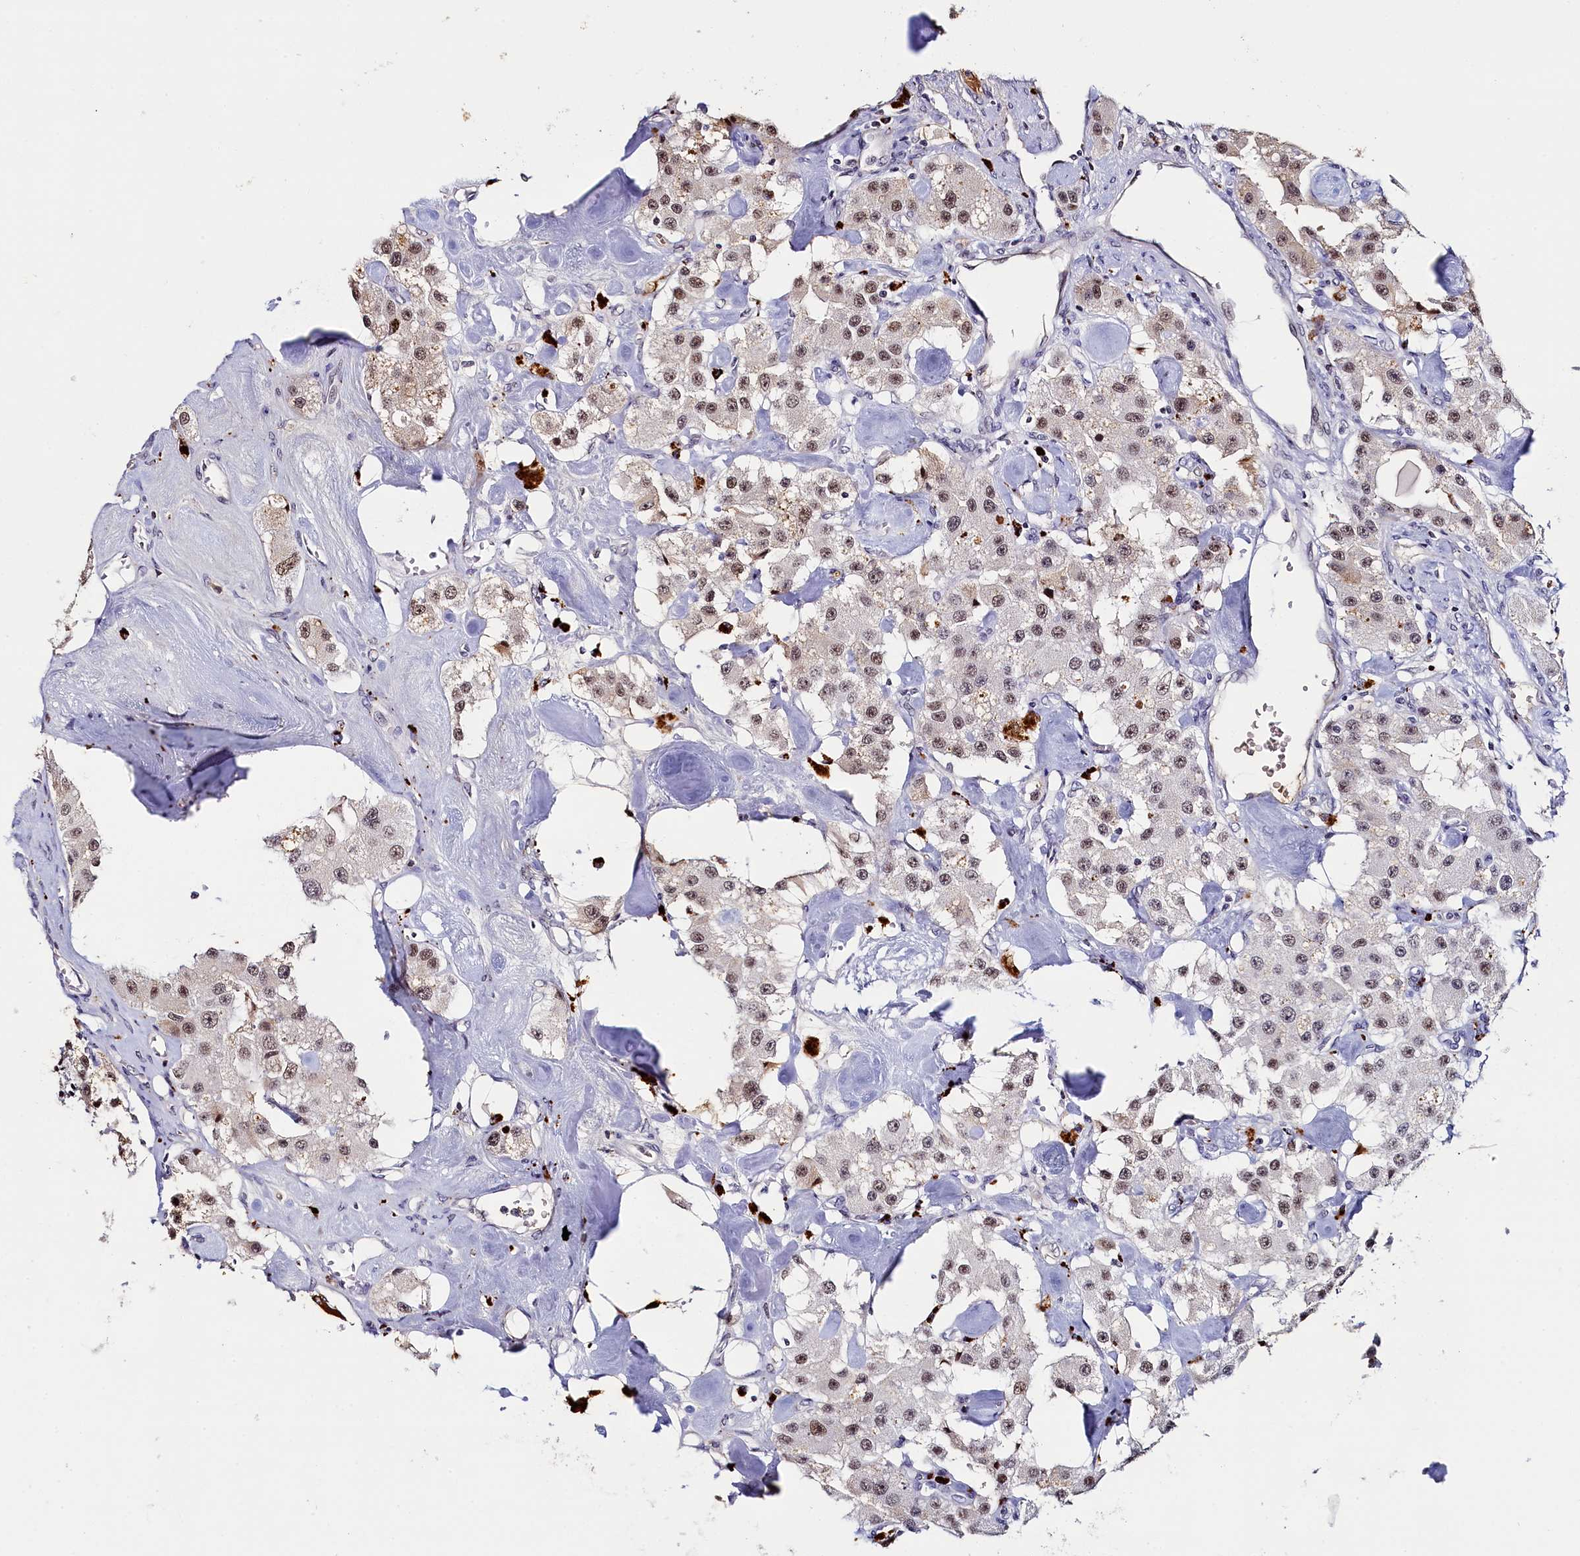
{"staining": {"intensity": "moderate", "quantity": ">75%", "location": "nuclear"}, "tissue": "carcinoid", "cell_type": "Tumor cells", "image_type": "cancer", "snomed": [{"axis": "morphology", "description": "Carcinoid, malignant, NOS"}, {"axis": "topography", "description": "Pancreas"}], "caption": "Carcinoid tissue displays moderate nuclear staining in about >75% of tumor cells, visualized by immunohistochemistry. (IHC, brightfield microscopy, high magnification).", "gene": "INTS14", "patient": {"sex": "male", "age": 41}}